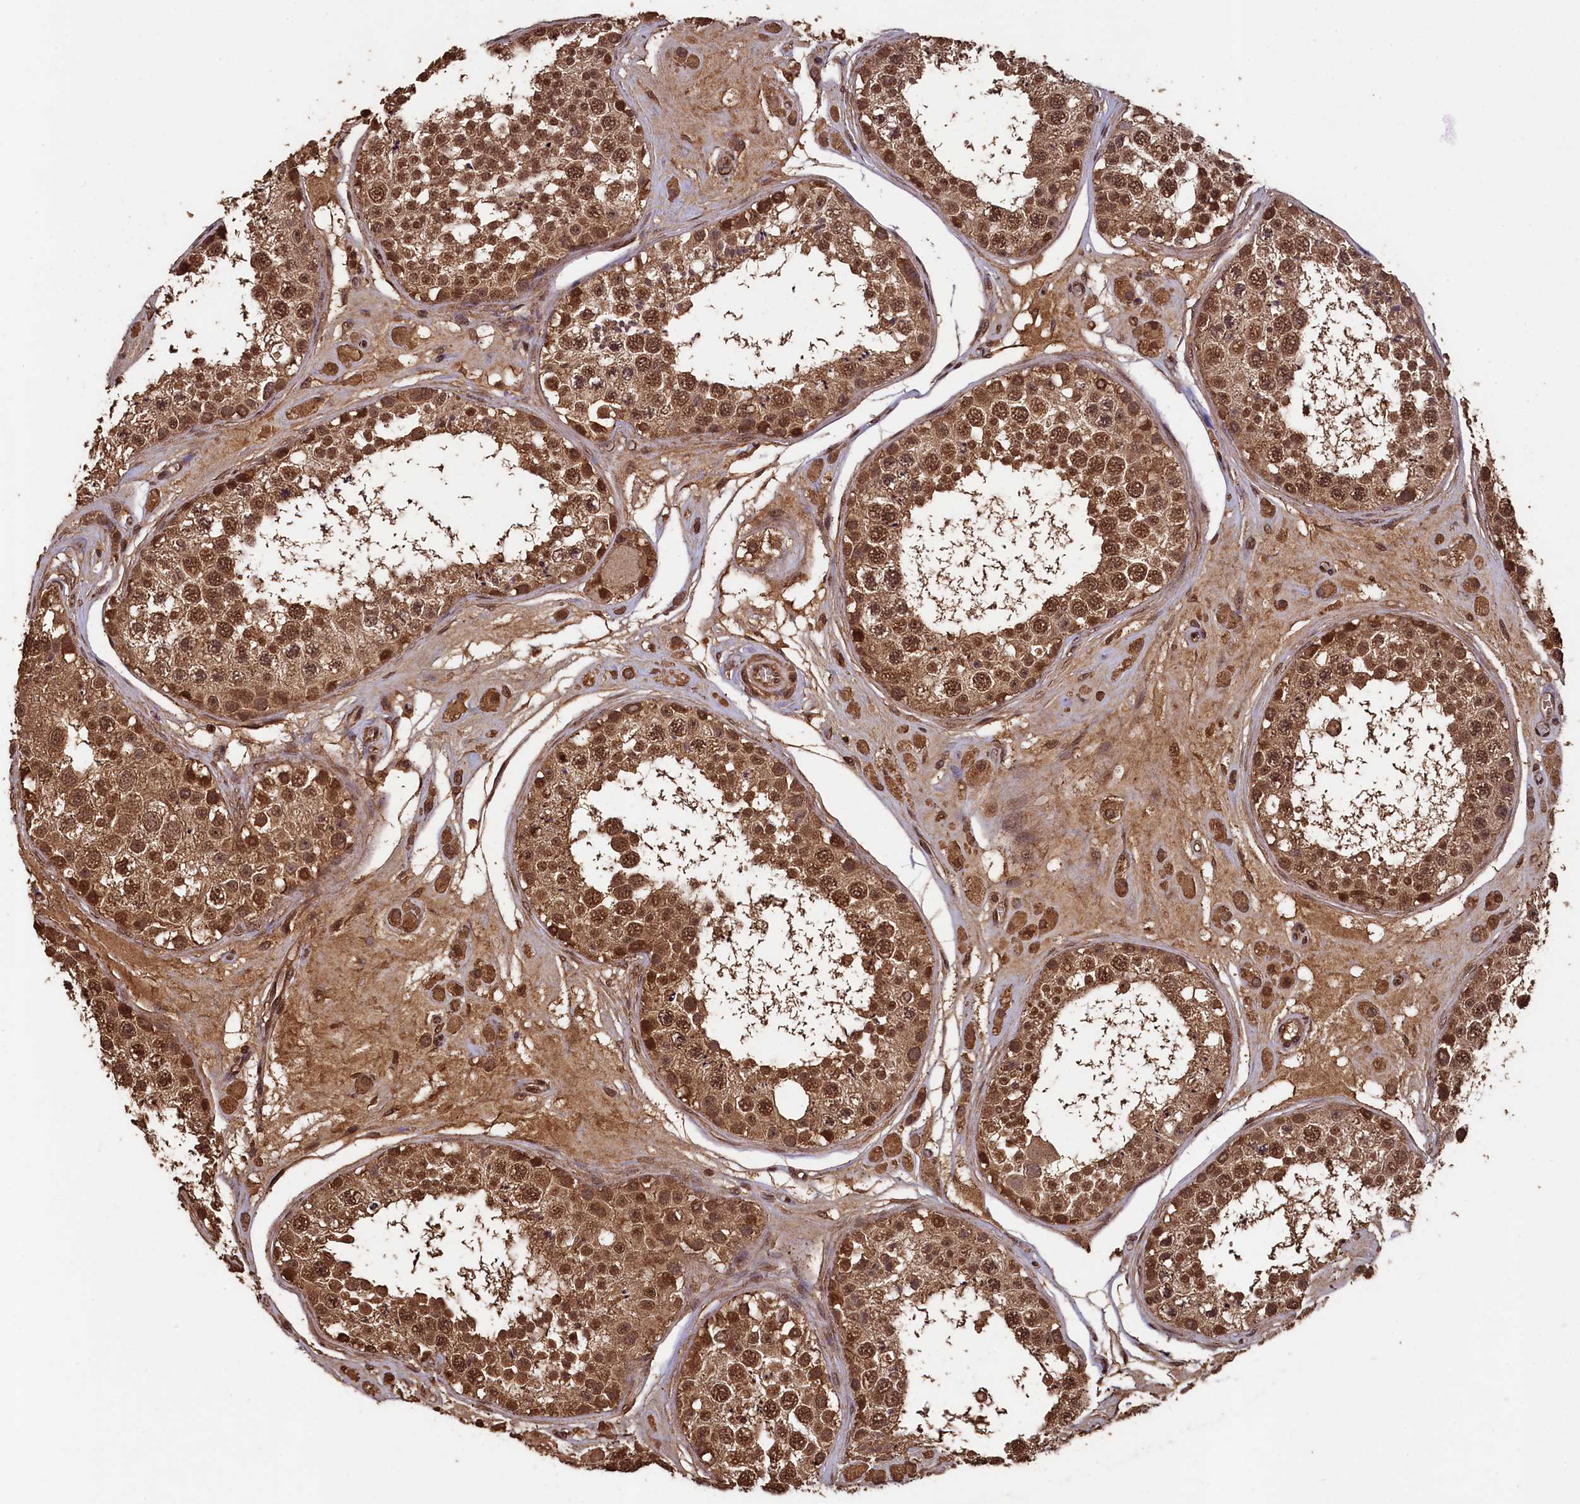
{"staining": {"intensity": "moderate", "quantity": ">75%", "location": "cytoplasmic/membranous,nuclear"}, "tissue": "testis", "cell_type": "Cells in seminiferous ducts", "image_type": "normal", "snomed": [{"axis": "morphology", "description": "Normal tissue, NOS"}, {"axis": "topography", "description": "Testis"}], "caption": "Testis stained with immunohistochemistry demonstrates moderate cytoplasmic/membranous,nuclear positivity in approximately >75% of cells in seminiferous ducts.", "gene": "CEP57L1", "patient": {"sex": "male", "age": 25}}